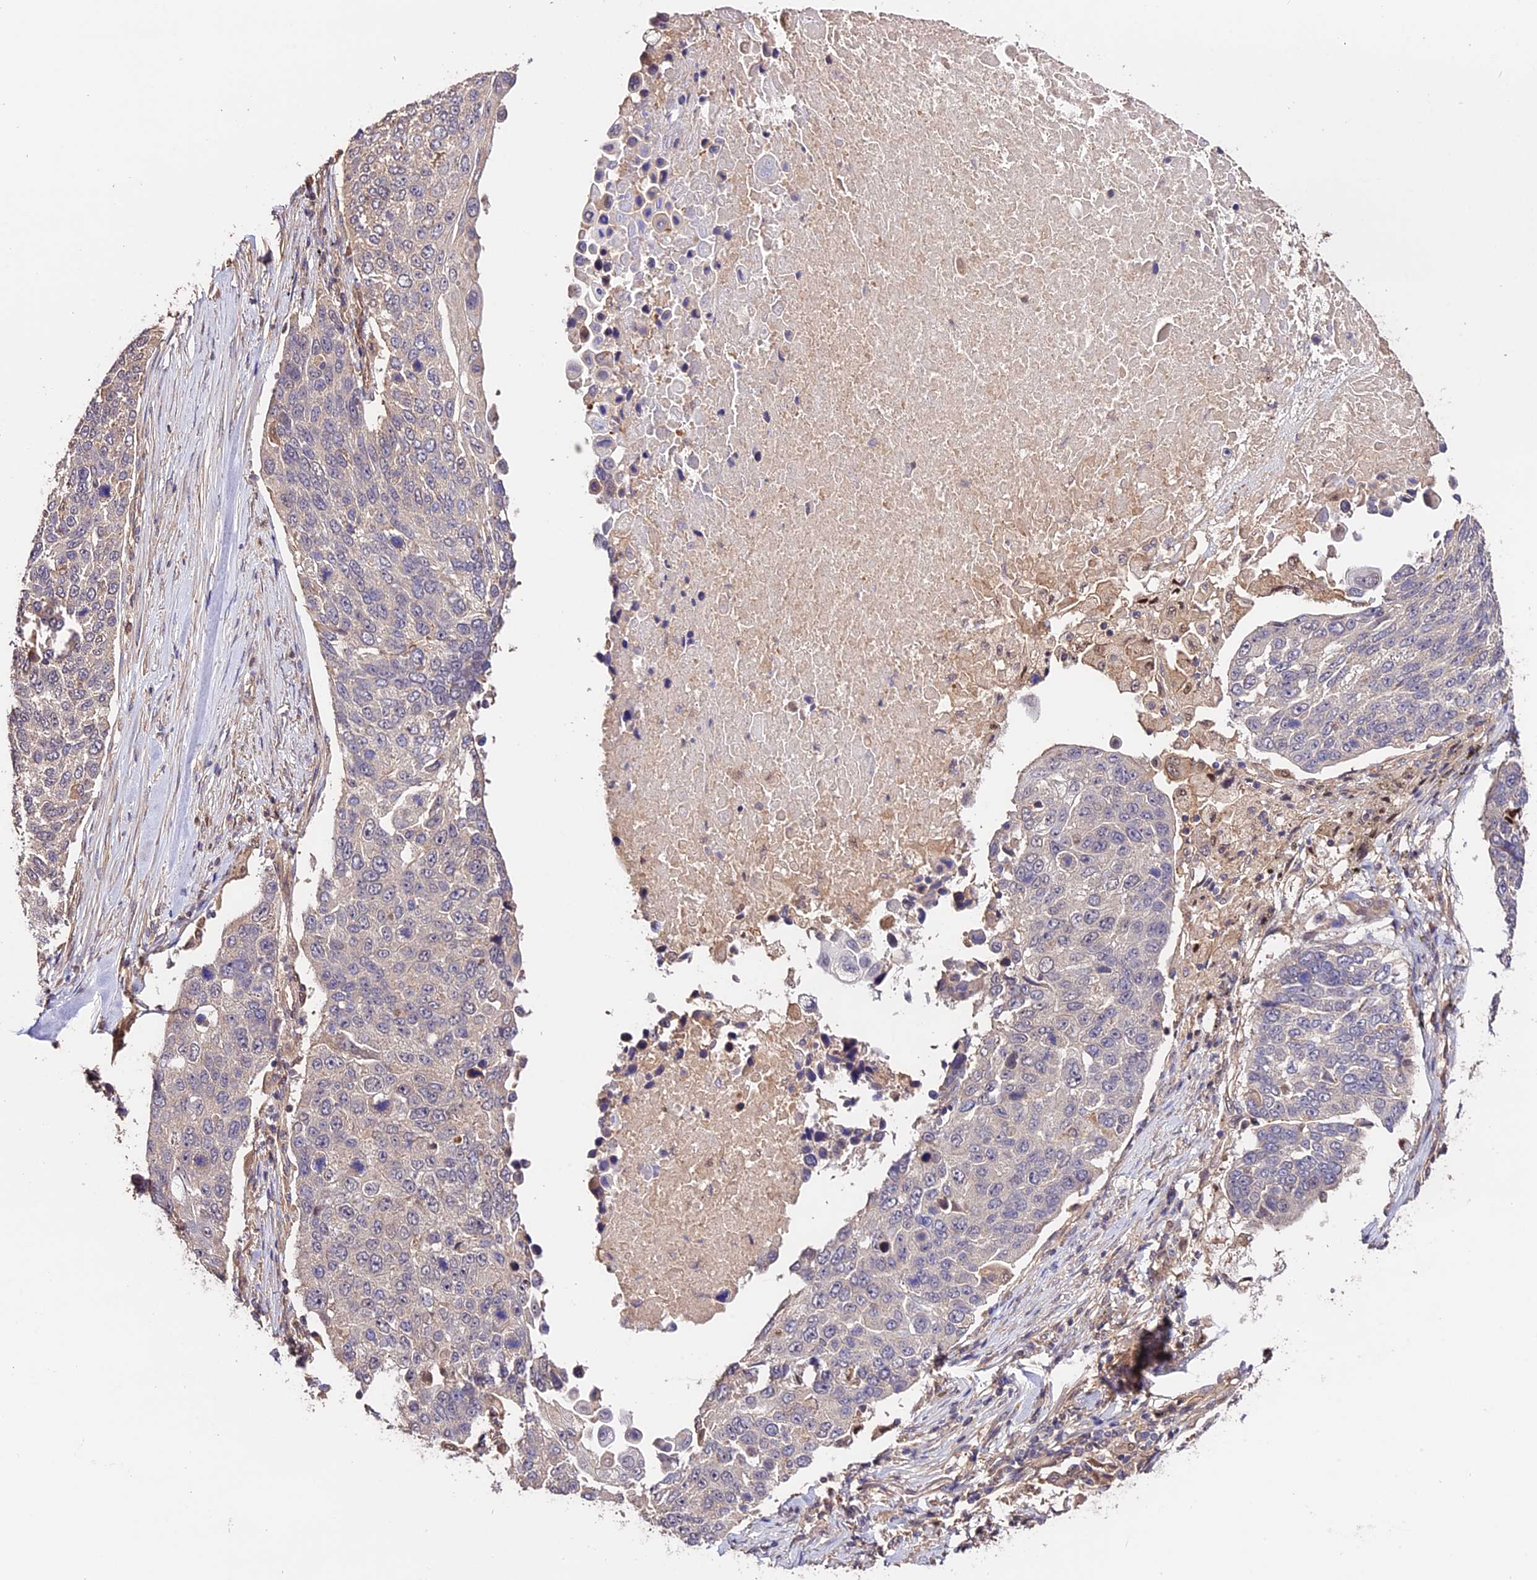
{"staining": {"intensity": "negative", "quantity": "none", "location": "none"}, "tissue": "lung cancer", "cell_type": "Tumor cells", "image_type": "cancer", "snomed": [{"axis": "morphology", "description": "Squamous cell carcinoma, NOS"}, {"axis": "topography", "description": "Lung"}], "caption": "Tumor cells show no significant staining in lung squamous cell carcinoma.", "gene": "CES3", "patient": {"sex": "male", "age": 66}}